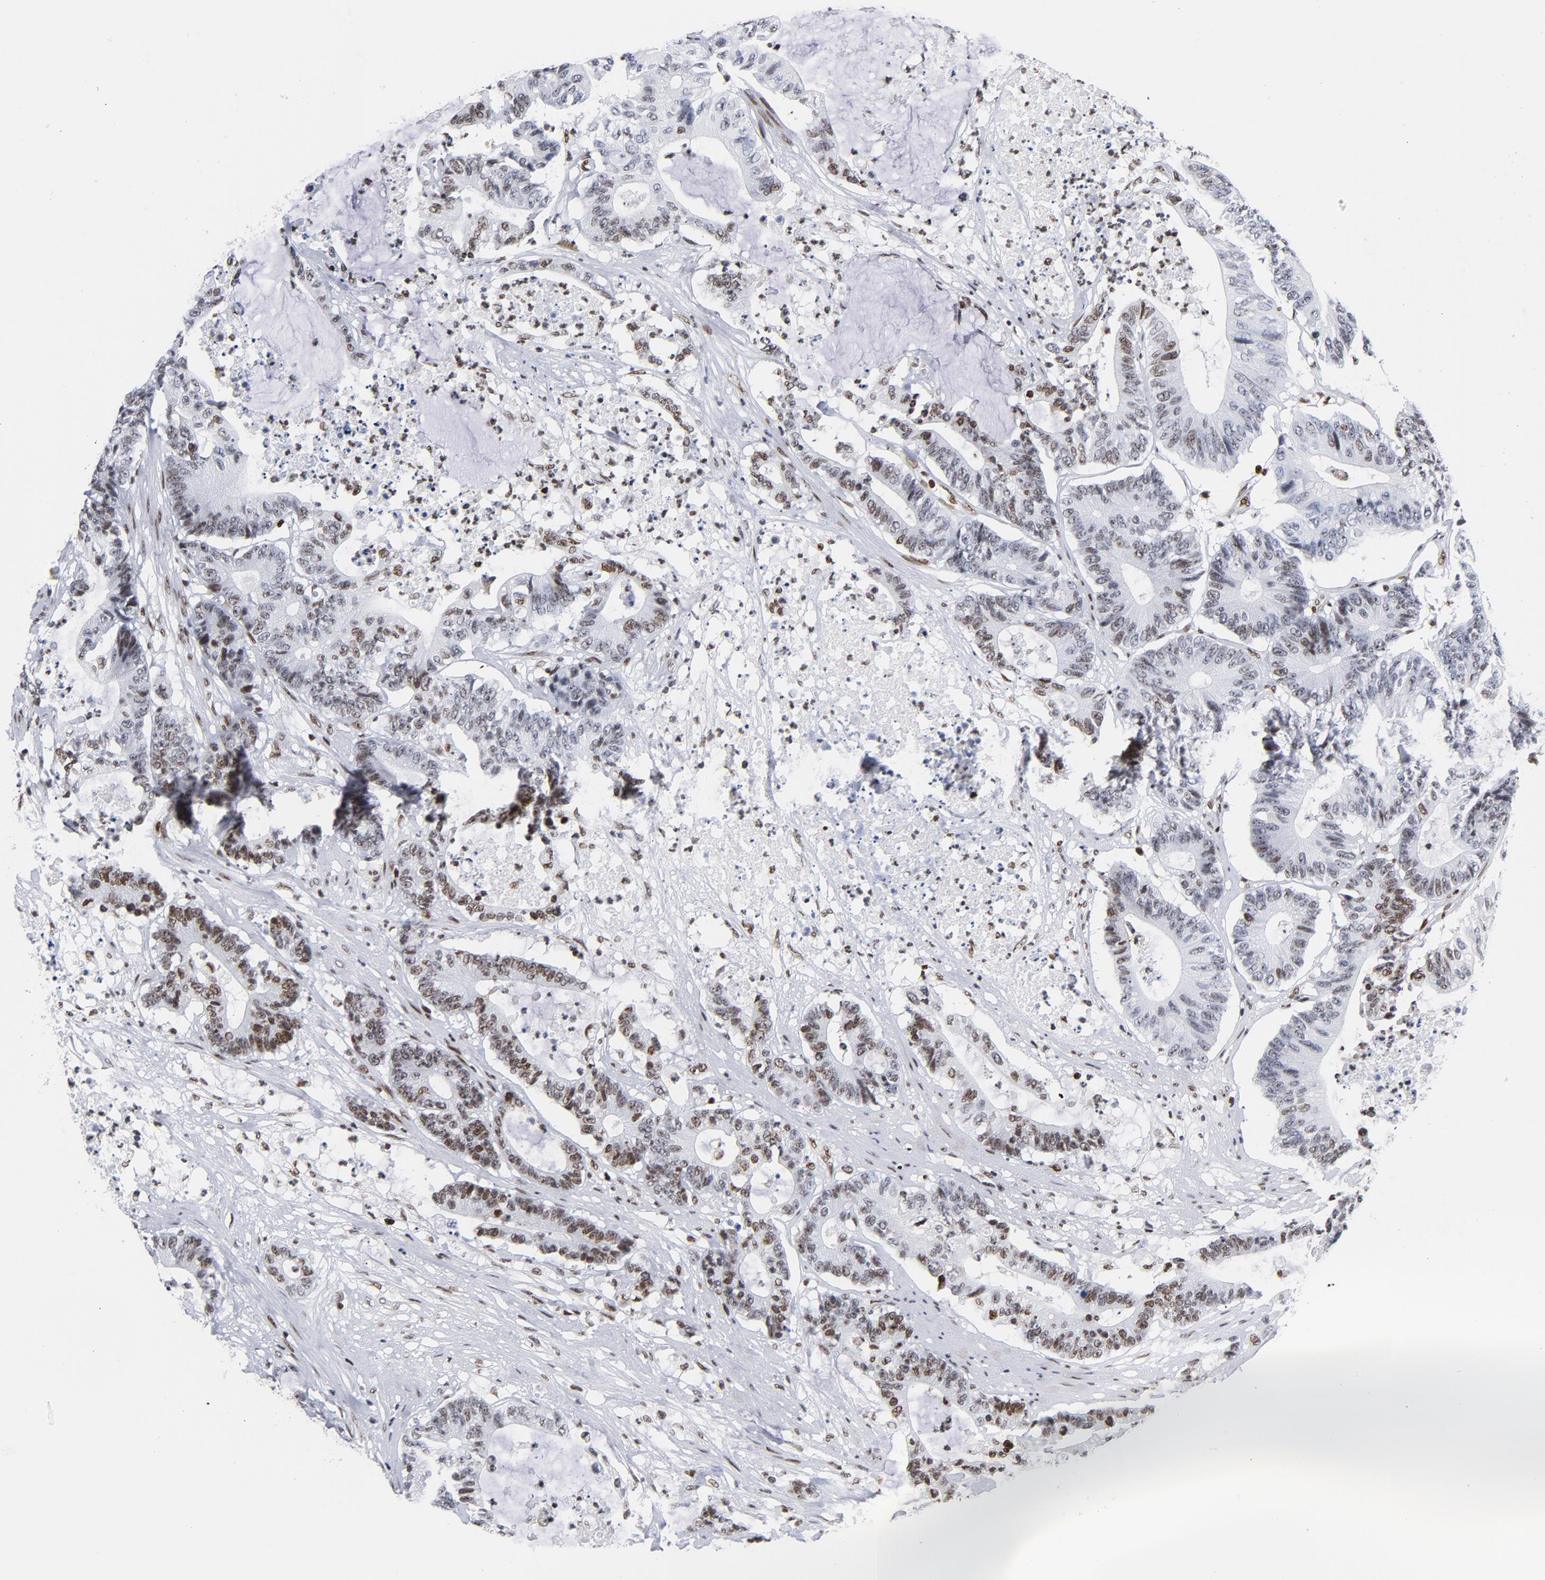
{"staining": {"intensity": "moderate", "quantity": "25%-75%", "location": "nuclear"}, "tissue": "colorectal cancer", "cell_type": "Tumor cells", "image_type": "cancer", "snomed": [{"axis": "morphology", "description": "Adenocarcinoma, NOS"}, {"axis": "topography", "description": "Colon"}], "caption": "Immunohistochemistry histopathology image of human colorectal cancer (adenocarcinoma) stained for a protein (brown), which displays medium levels of moderate nuclear staining in about 25%-75% of tumor cells.", "gene": "TOP2B", "patient": {"sex": "female", "age": 84}}